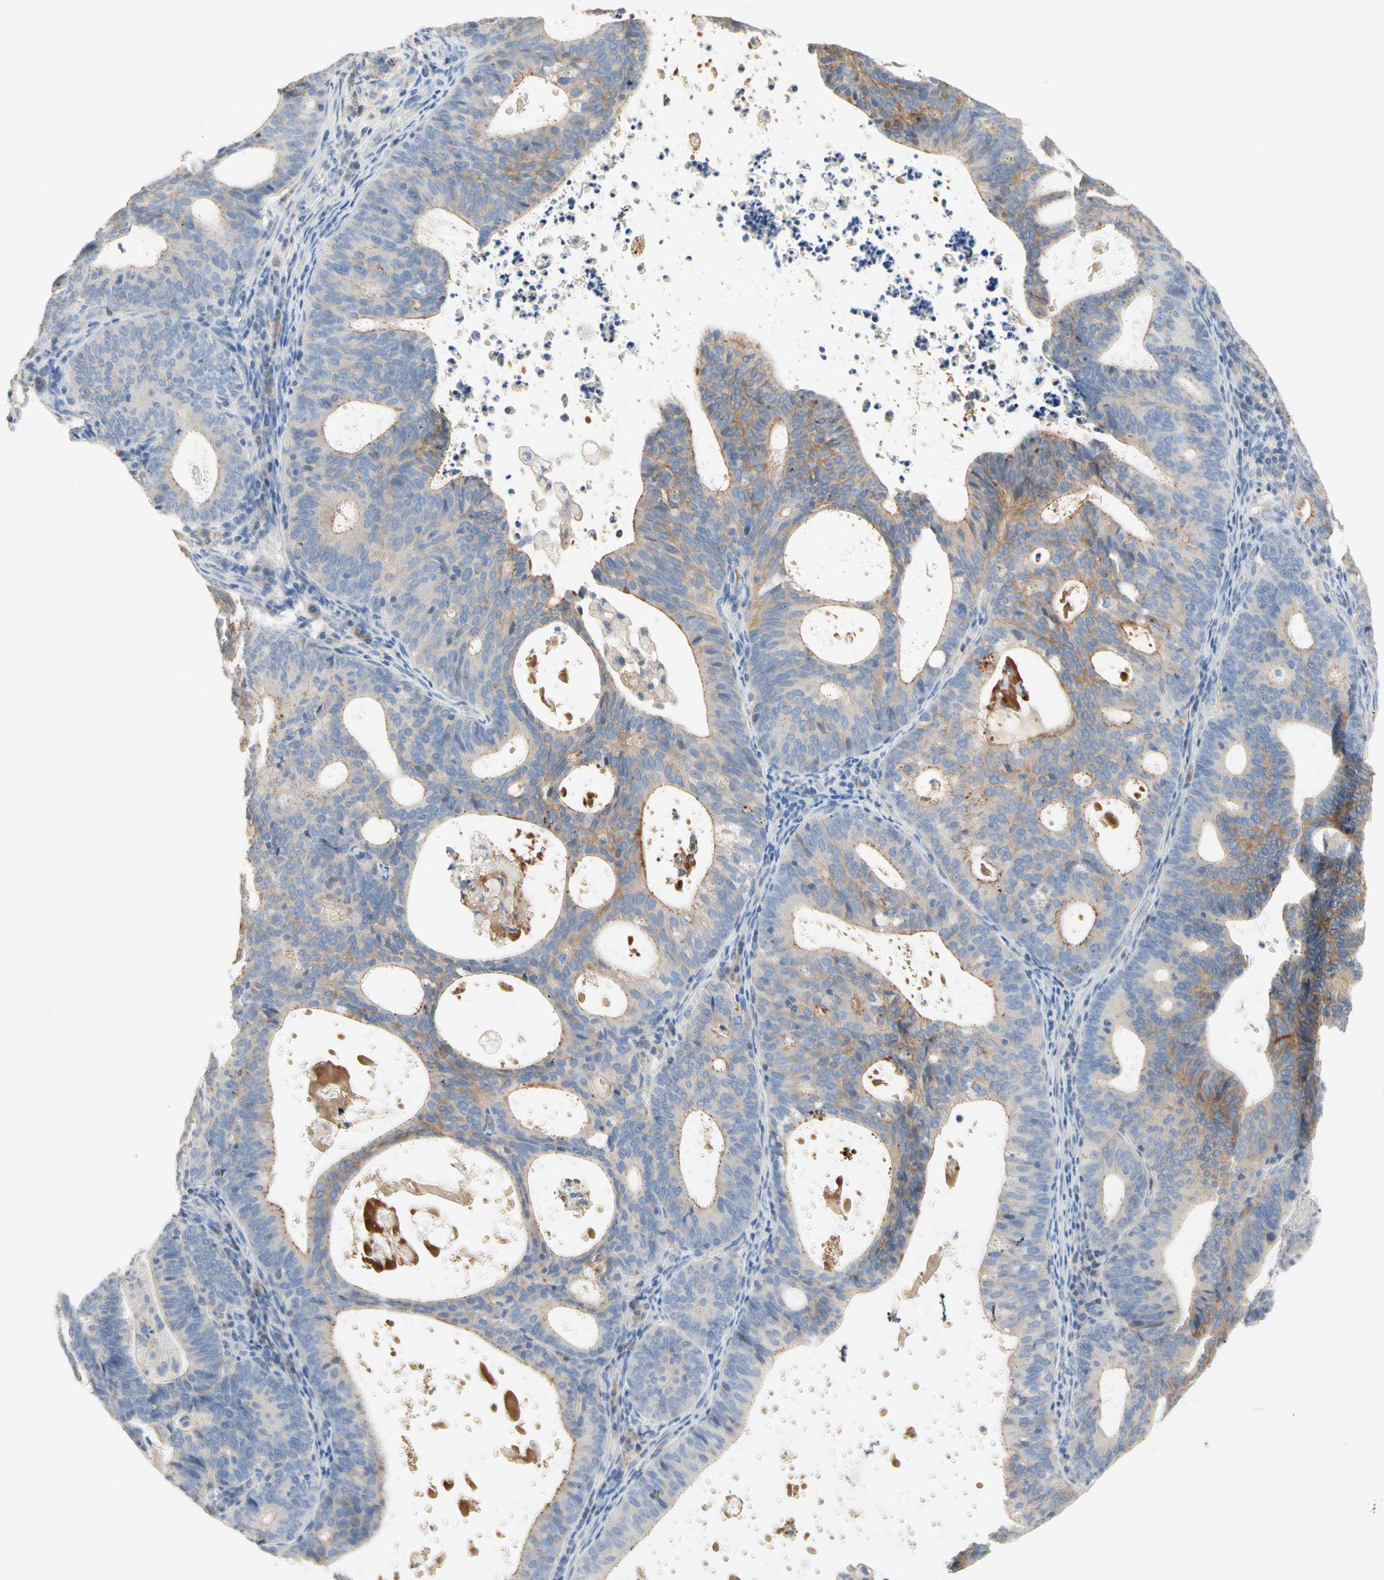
{"staining": {"intensity": "moderate", "quantity": ">75%", "location": "cytoplasmic/membranous"}, "tissue": "endometrial cancer", "cell_type": "Tumor cells", "image_type": "cancer", "snomed": [{"axis": "morphology", "description": "Adenocarcinoma, NOS"}, {"axis": "topography", "description": "Uterus"}], "caption": "An image showing moderate cytoplasmic/membranous positivity in approximately >75% of tumor cells in endometrial cancer (adenocarcinoma), as visualized by brown immunohistochemical staining.", "gene": "NECTIN4", "patient": {"sex": "female", "age": 83}}